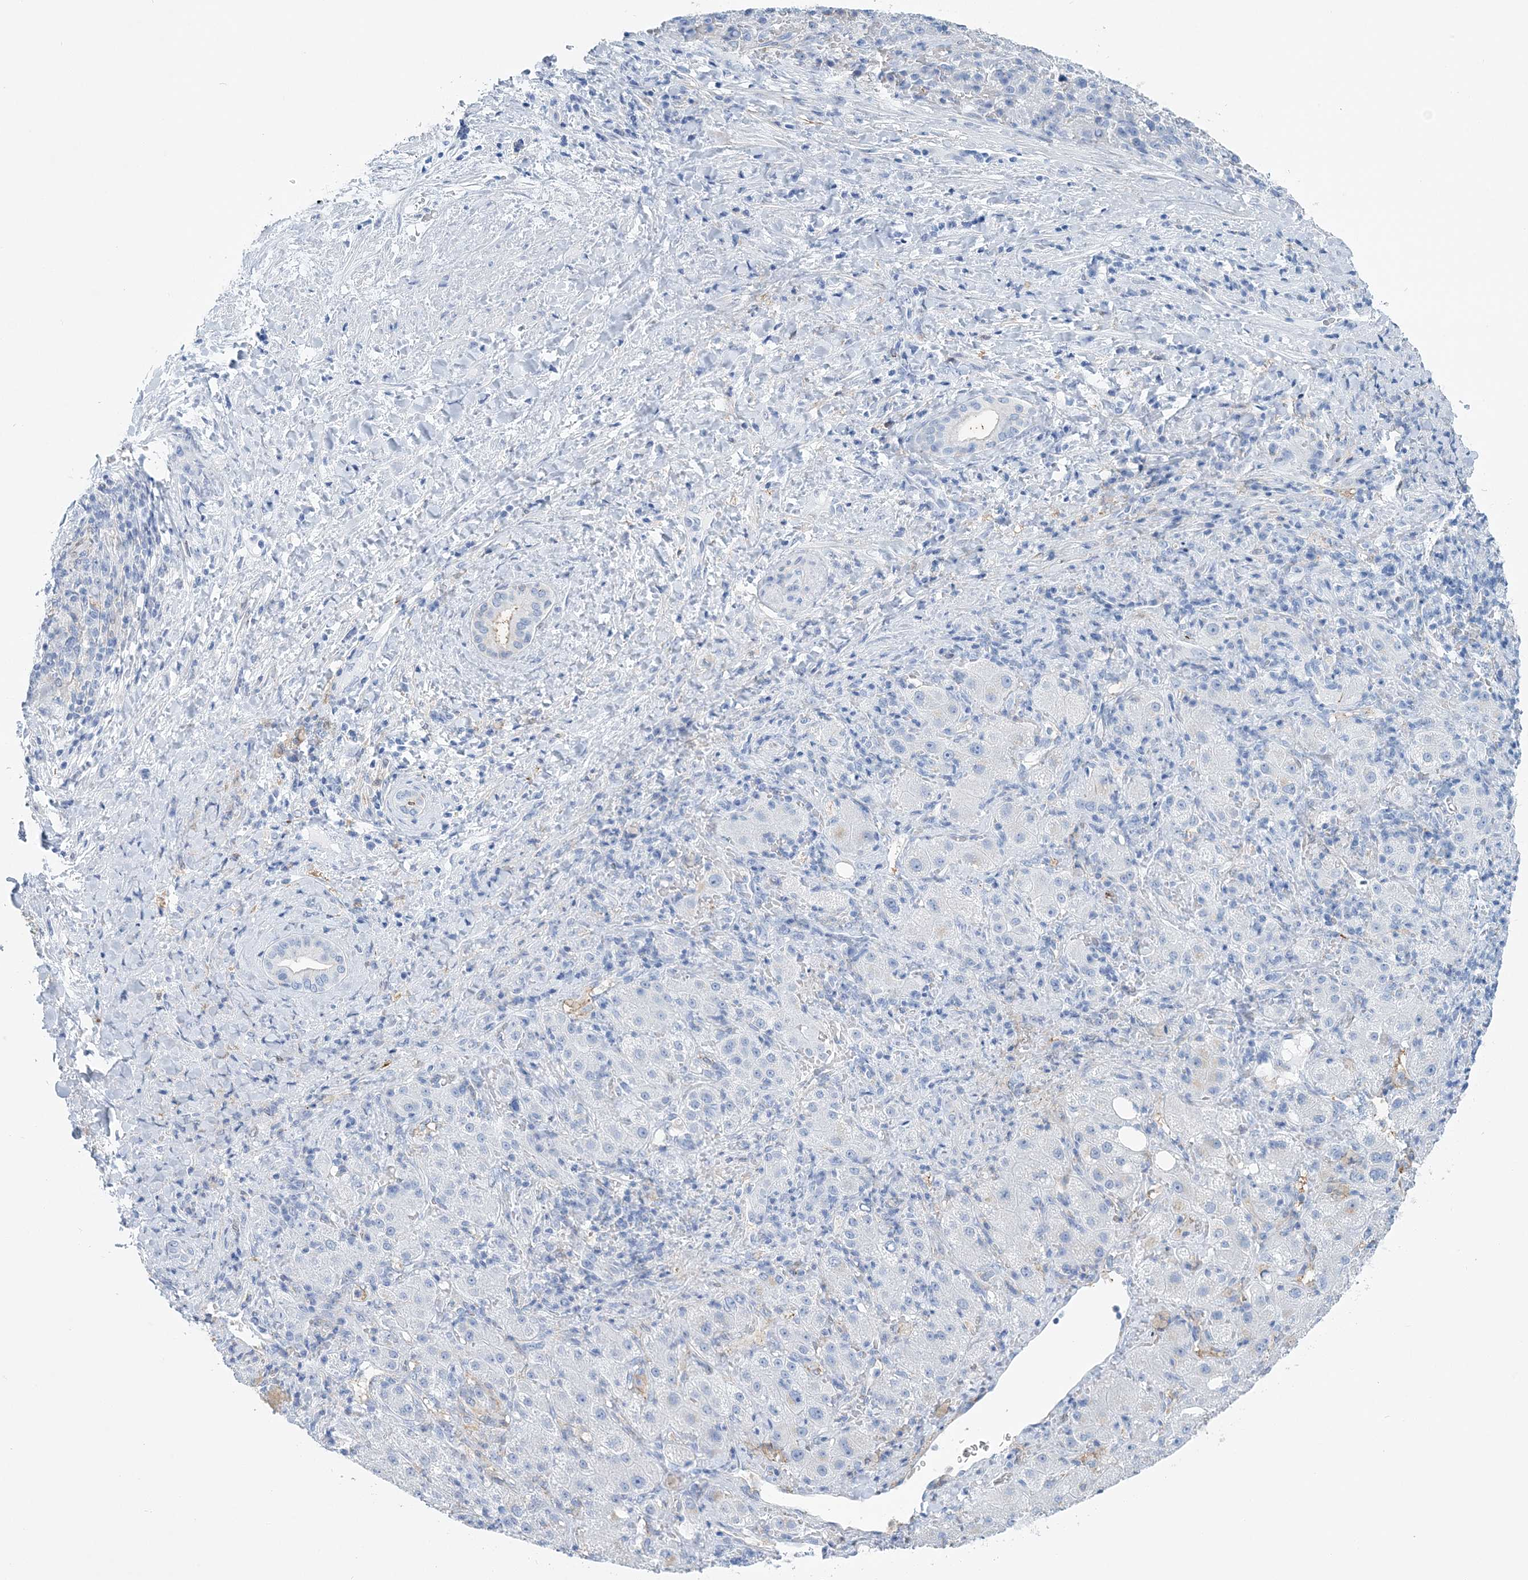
{"staining": {"intensity": "negative", "quantity": "none", "location": "none"}, "tissue": "liver cancer", "cell_type": "Tumor cells", "image_type": "cancer", "snomed": [{"axis": "morphology", "description": "Carcinoma, Hepatocellular, NOS"}, {"axis": "topography", "description": "Liver"}], "caption": "Liver cancer stained for a protein using immunohistochemistry (IHC) demonstrates no positivity tumor cells.", "gene": "NKX6-1", "patient": {"sex": "female", "age": 58}}